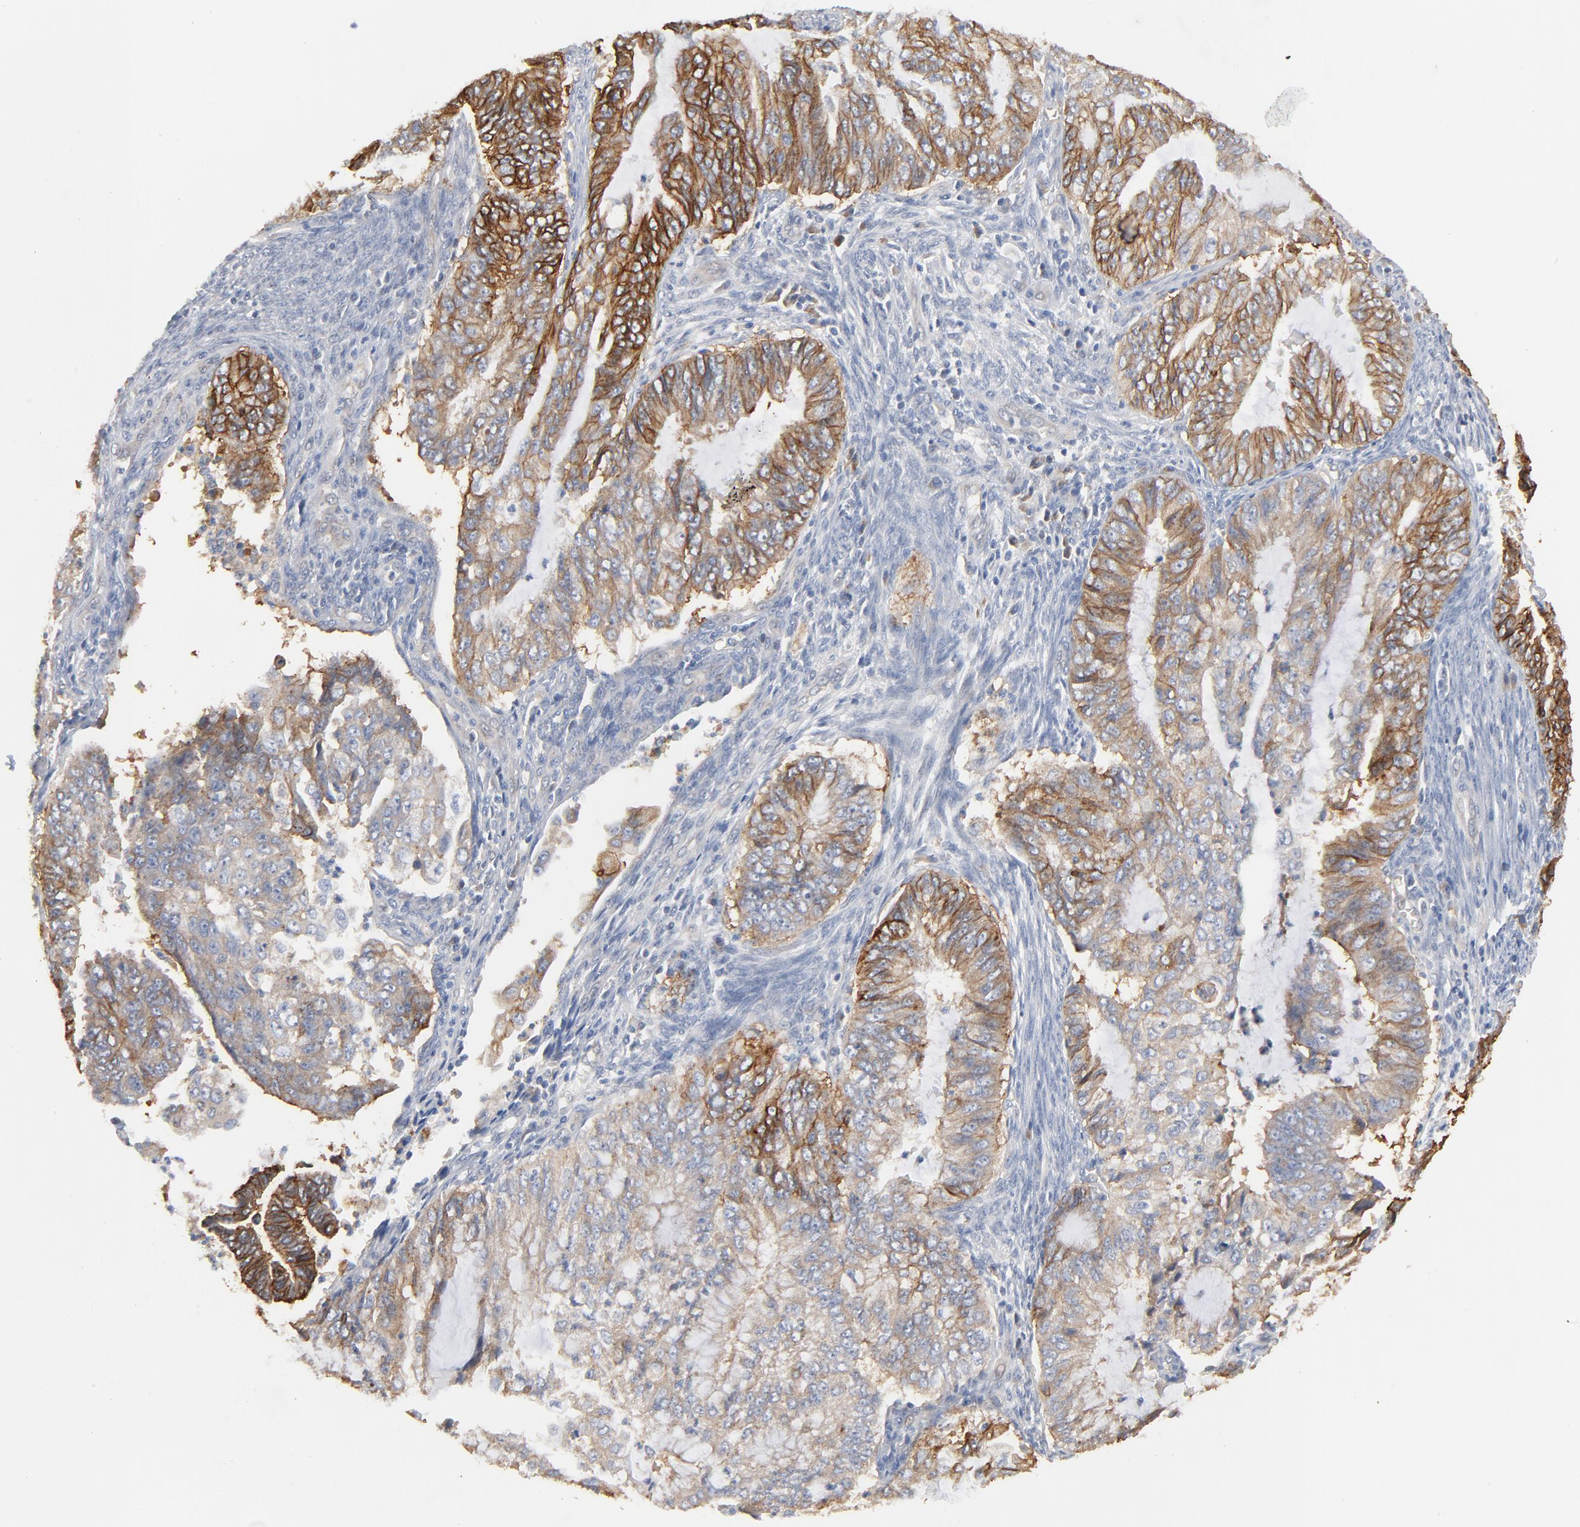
{"staining": {"intensity": "moderate", "quantity": "25%-75%", "location": "cytoplasmic/membranous"}, "tissue": "endometrial cancer", "cell_type": "Tumor cells", "image_type": "cancer", "snomed": [{"axis": "morphology", "description": "Adenocarcinoma, NOS"}, {"axis": "topography", "description": "Endometrium"}], "caption": "Endometrial cancer tissue exhibits moderate cytoplasmic/membranous positivity in about 25%-75% of tumor cells The protein is stained brown, and the nuclei are stained in blue (DAB (3,3'-diaminobenzidine) IHC with brightfield microscopy, high magnification).", "gene": "EPCAM", "patient": {"sex": "female", "age": 75}}